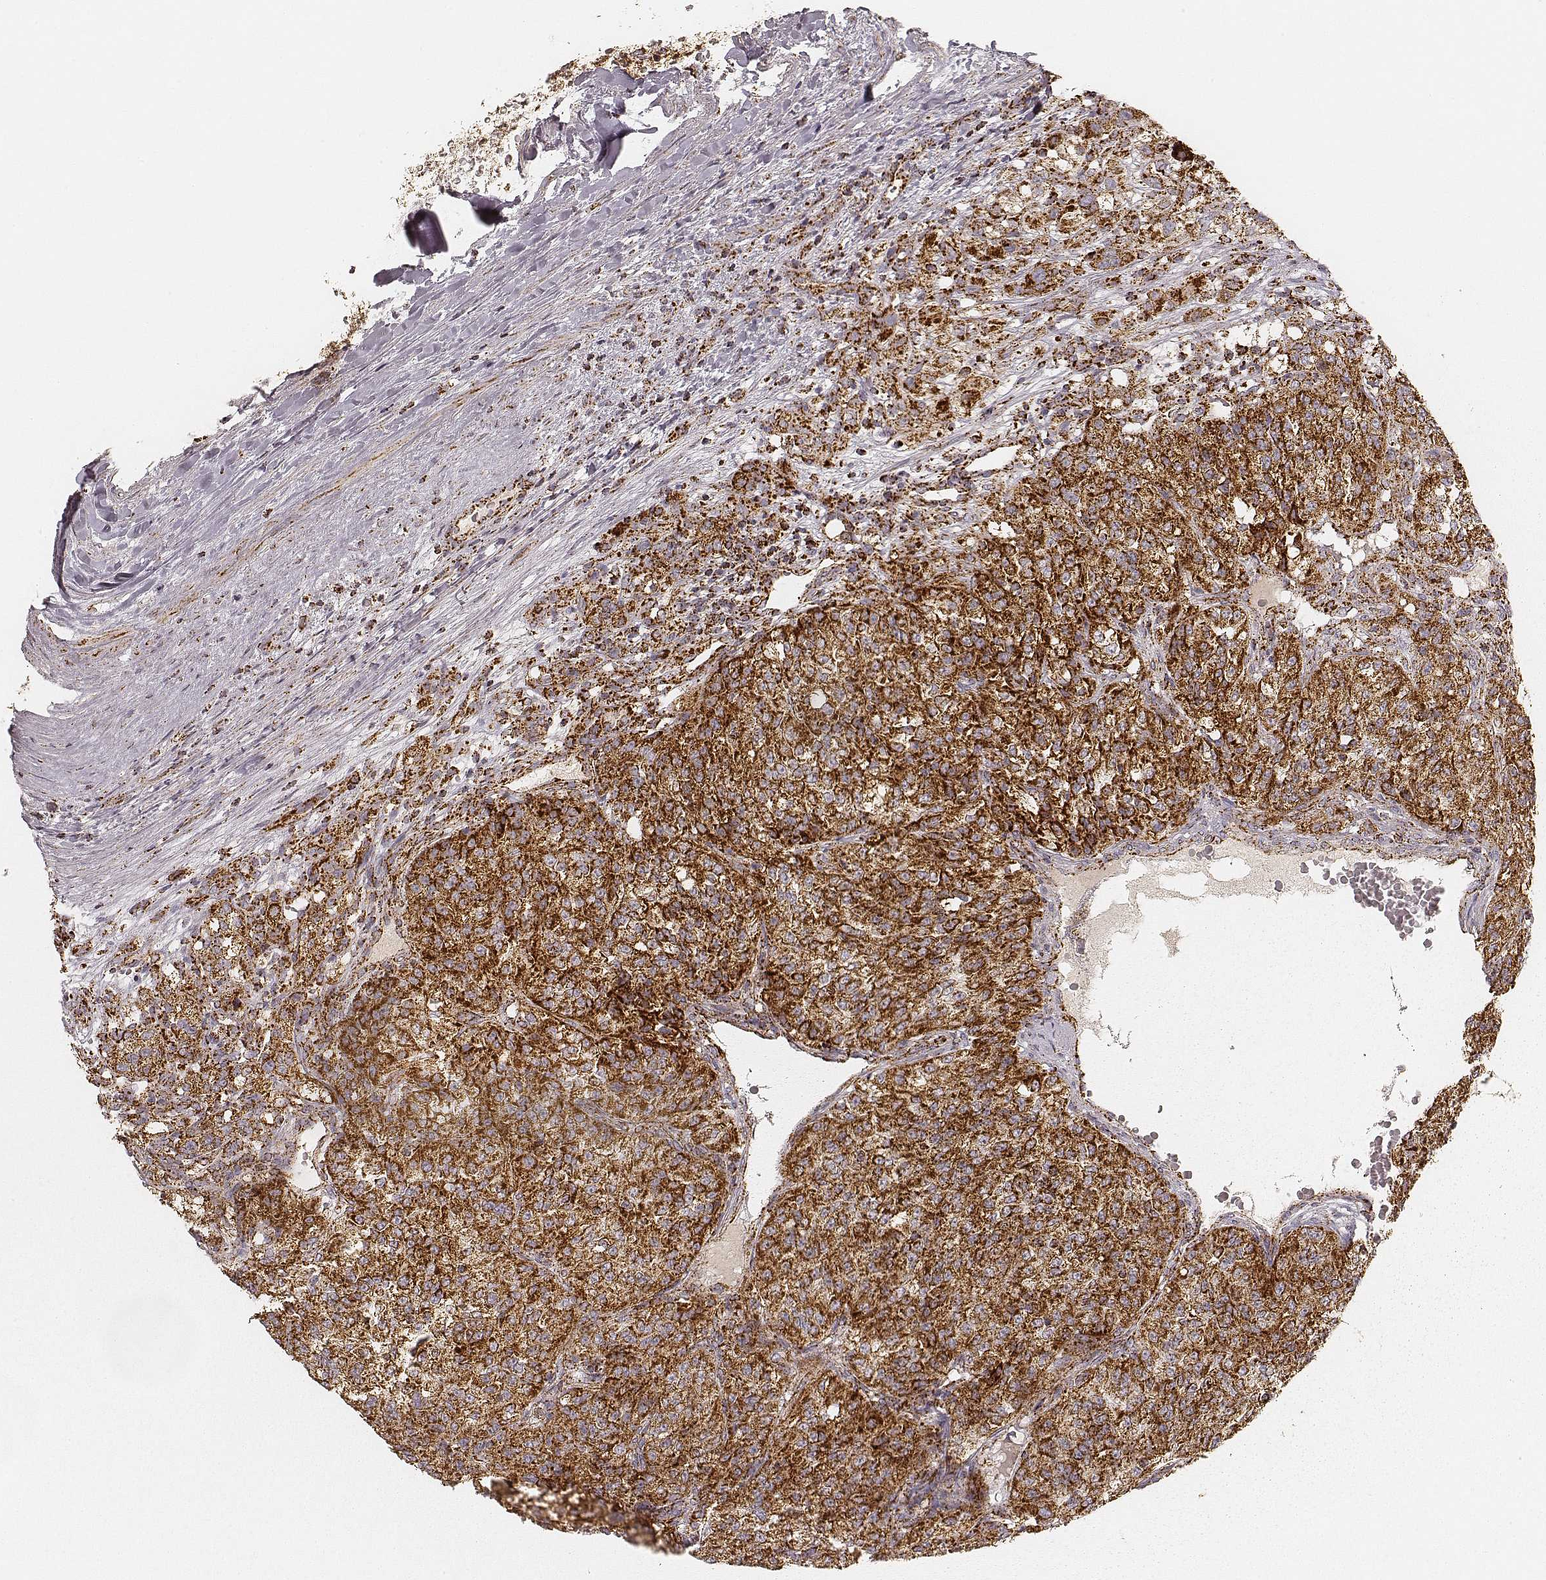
{"staining": {"intensity": "strong", "quantity": ">75%", "location": "cytoplasmic/membranous"}, "tissue": "renal cancer", "cell_type": "Tumor cells", "image_type": "cancer", "snomed": [{"axis": "morphology", "description": "Adenocarcinoma, NOS"}, {"axis": "topography", "description": "Kidney"}], "caption": "IHC histopathology image of neoplastic tissue: human renal adenocarcinoma stained using immunohistochemistry shows high levels of strong protein expression localized specifically in the cytoplasmic/membranous of tumor cells, appearing as a cytoplasmic/membranous brown color.", "gene": "CS", "patient": {"sex": "female", "age": 63}}